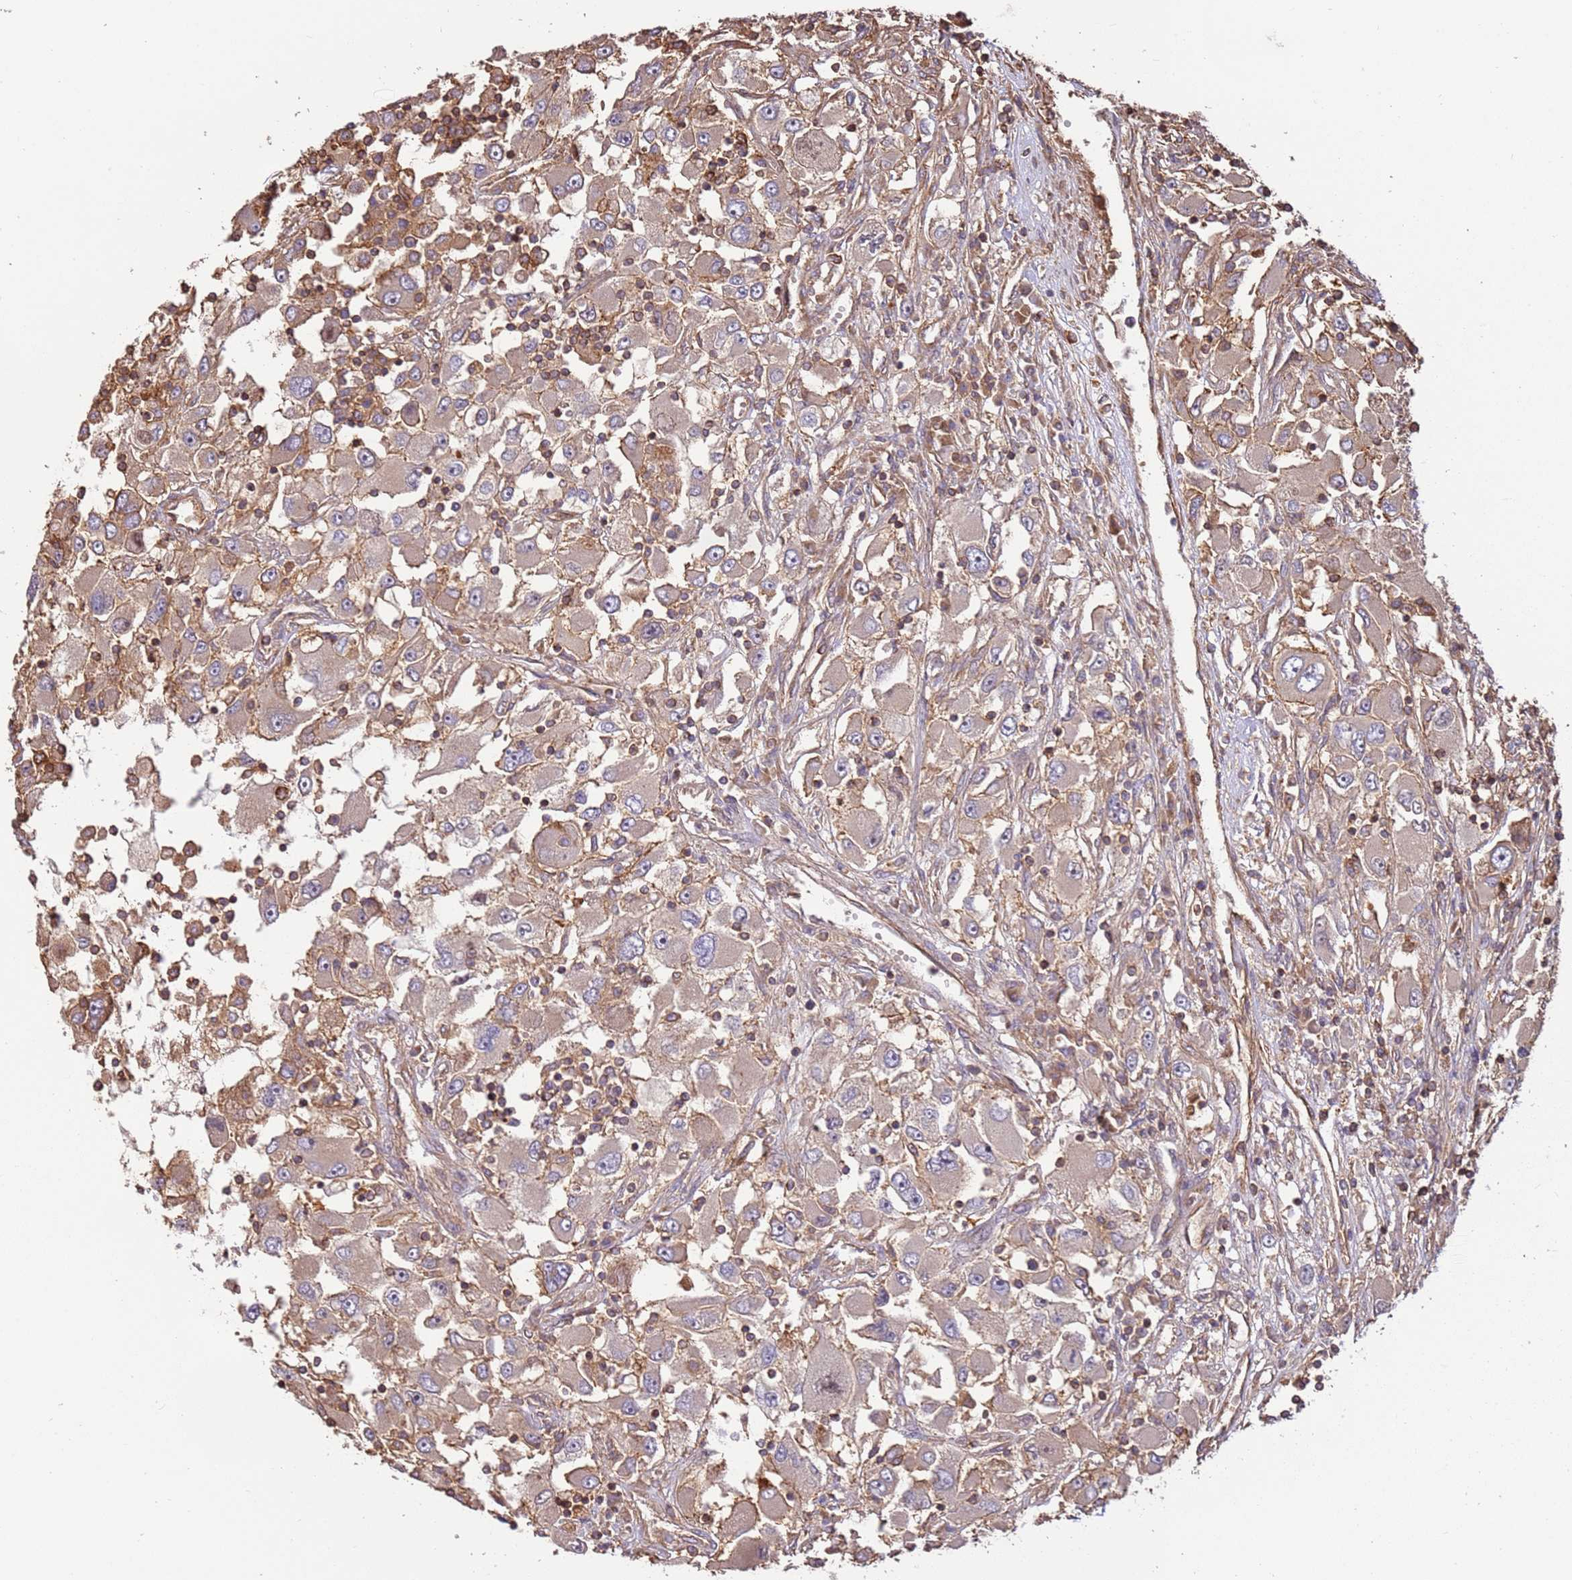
{"staining": {"intensity": "weak", "quantity": ">75%", "location": "cytoplasmic/membranous"}, "tissue": "renal cancer", "cell_type": "Tumor cells", "image_type": "cancer", "snomed": [{"axis": "morphology", "description": "Adenocarcinoma, NOS"}, {"axis": "topography", "description": "Kidney"}], "caption": "Immunohistochemistry (IHC) of human renal adenocarcinoma exhibits low levels of weak cytoplasmic/membranous positivity in approximately >75% of tumor cells.", "gene": "ACVR2A", "patient": {"sex": "female", "age": 52}}